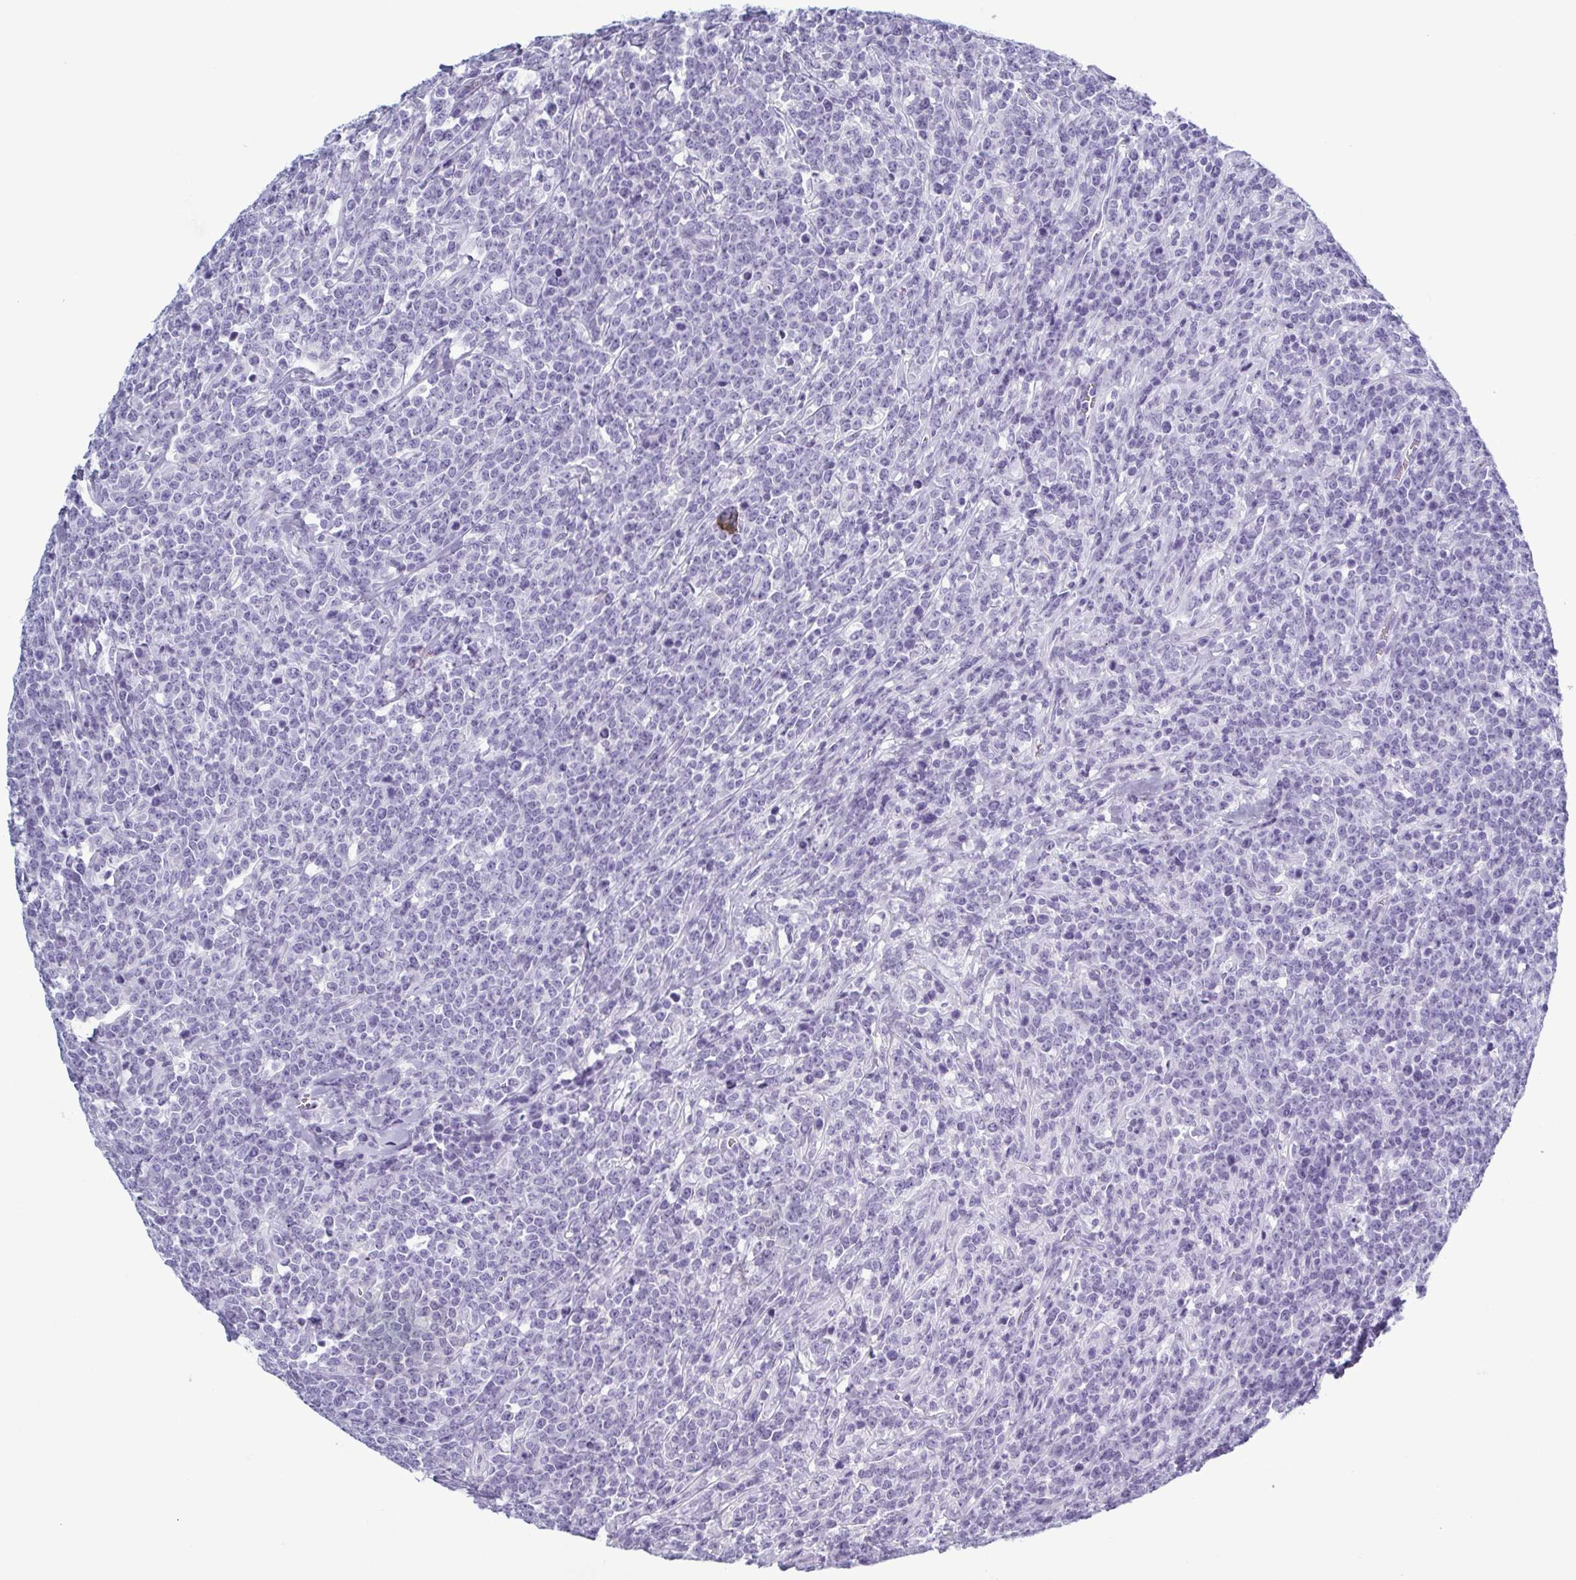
{"staining": {"intensity": "negative", "quantity": "none", "location": "none"}, "tissue": "lymphoma", "cell_type": "Tumor cells", "image_type": "cancer", "snomed": [{"axis": "morphology", "description": "Malignant lymphoma, non-Hodgkin's type, High grade"}, {"axis": "topography", "description": "Small intestine"}], "caption": "The IHC histopathology image has no significant positivity in tumor cells of high-grade malignant lymphoma, non-Hodgkin's type tissue.", "gene": "KRT10", "patient": {"sex": "female", "age": 56}}